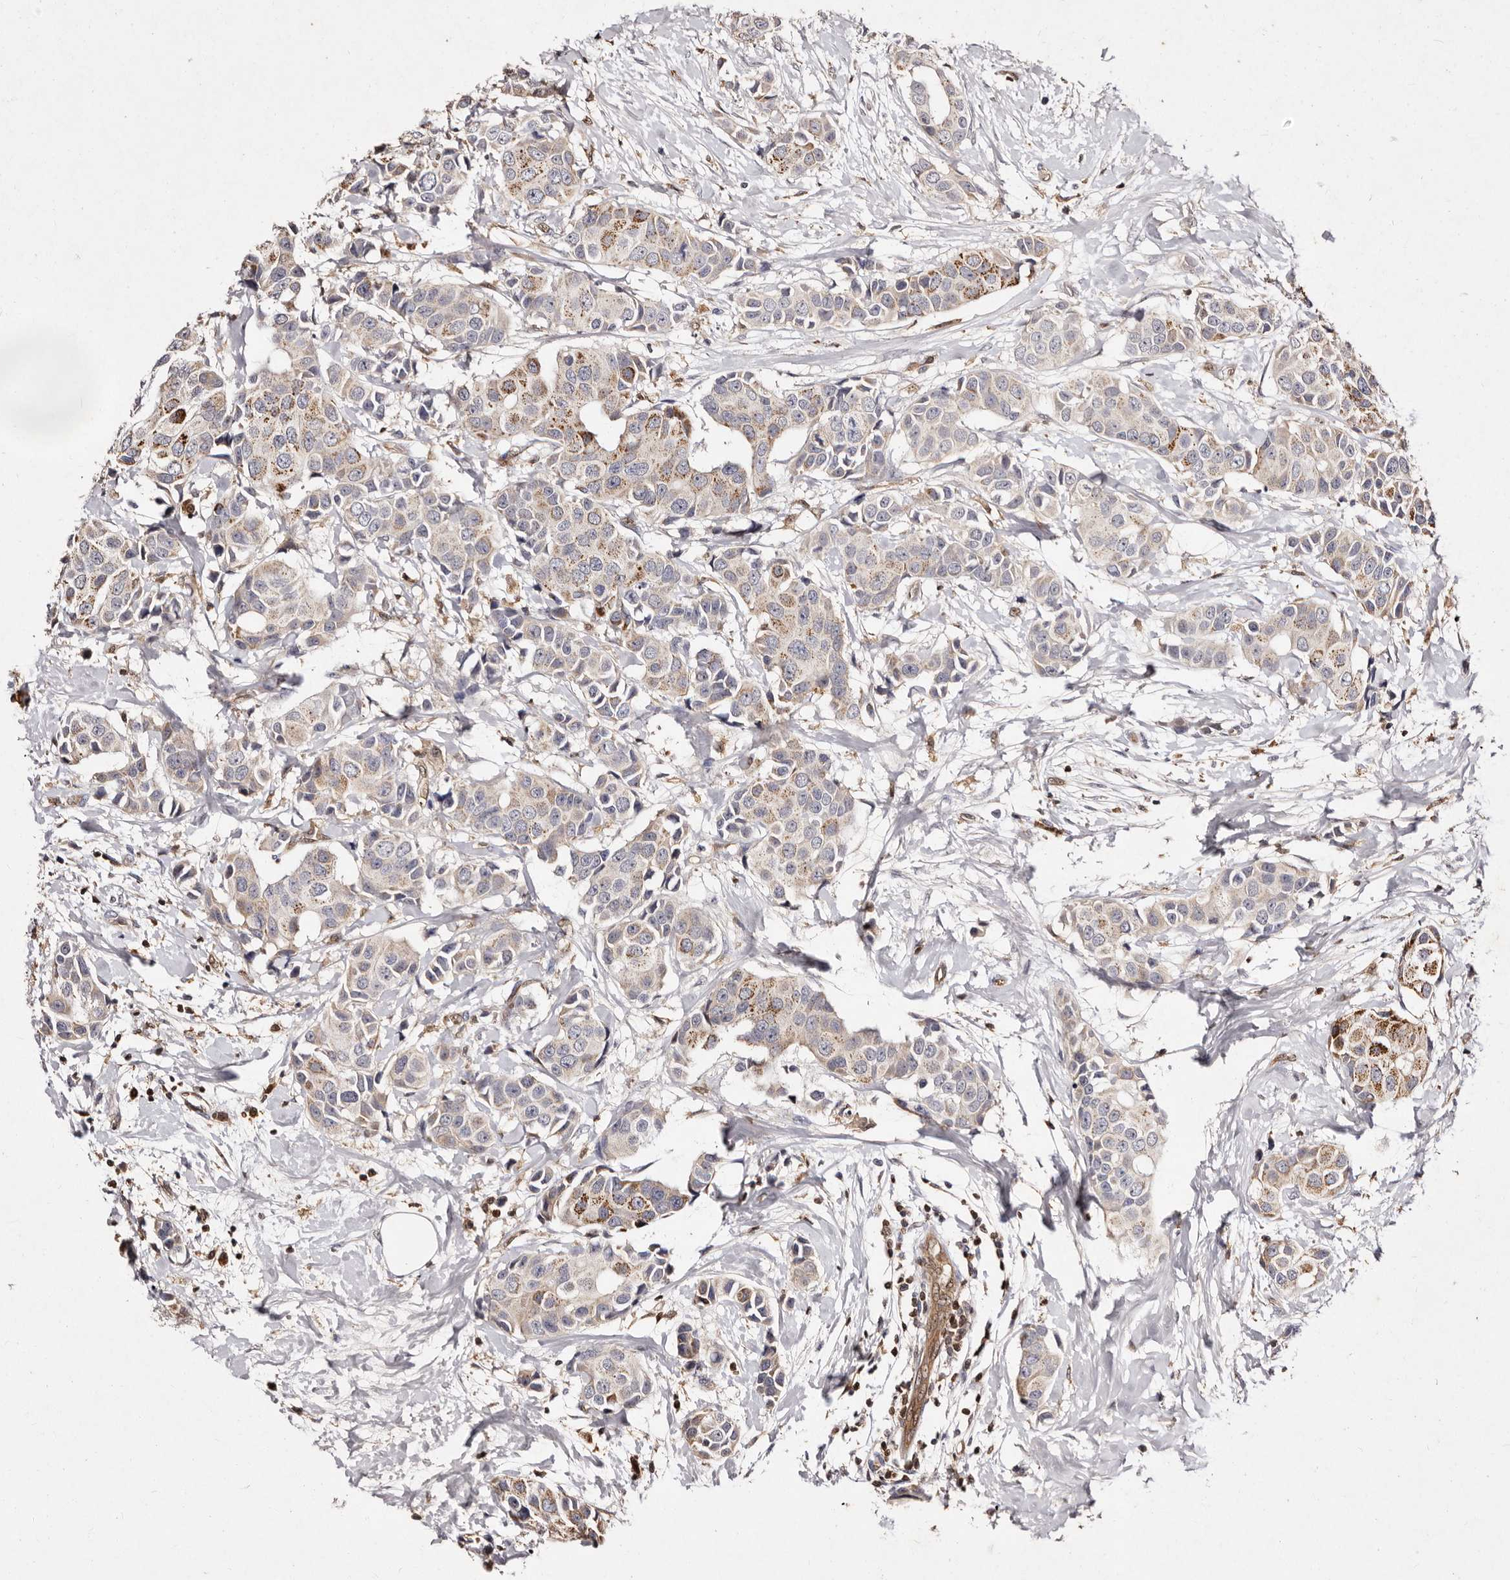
{"staining": {"intensity": "moderate", "quantity": ">75%", "location": "cytoplasmic/membranous"}, "tissue": "breast cancer", "cell_type": "Tumor cells", "image_type": "cancer", "snomed": [{"axis": "morphology", "description": "Normal tissue, NOS"}, {"axis": "morphology", "description": "Duct carcinoma"}, {"axis": "topography", "description": "Breast"}], "caption": "This micrograph exhibits breast invasive ductal carcinoma stained with immunohistochemistry to label a protein in brown. The cytoplasmic/membranous of tumor cells show moderate positivity for the protein. Nuclei are counter-stained blue.", "gene": "GIMAP4", "patient": {"sex": "female", "age": 39}}